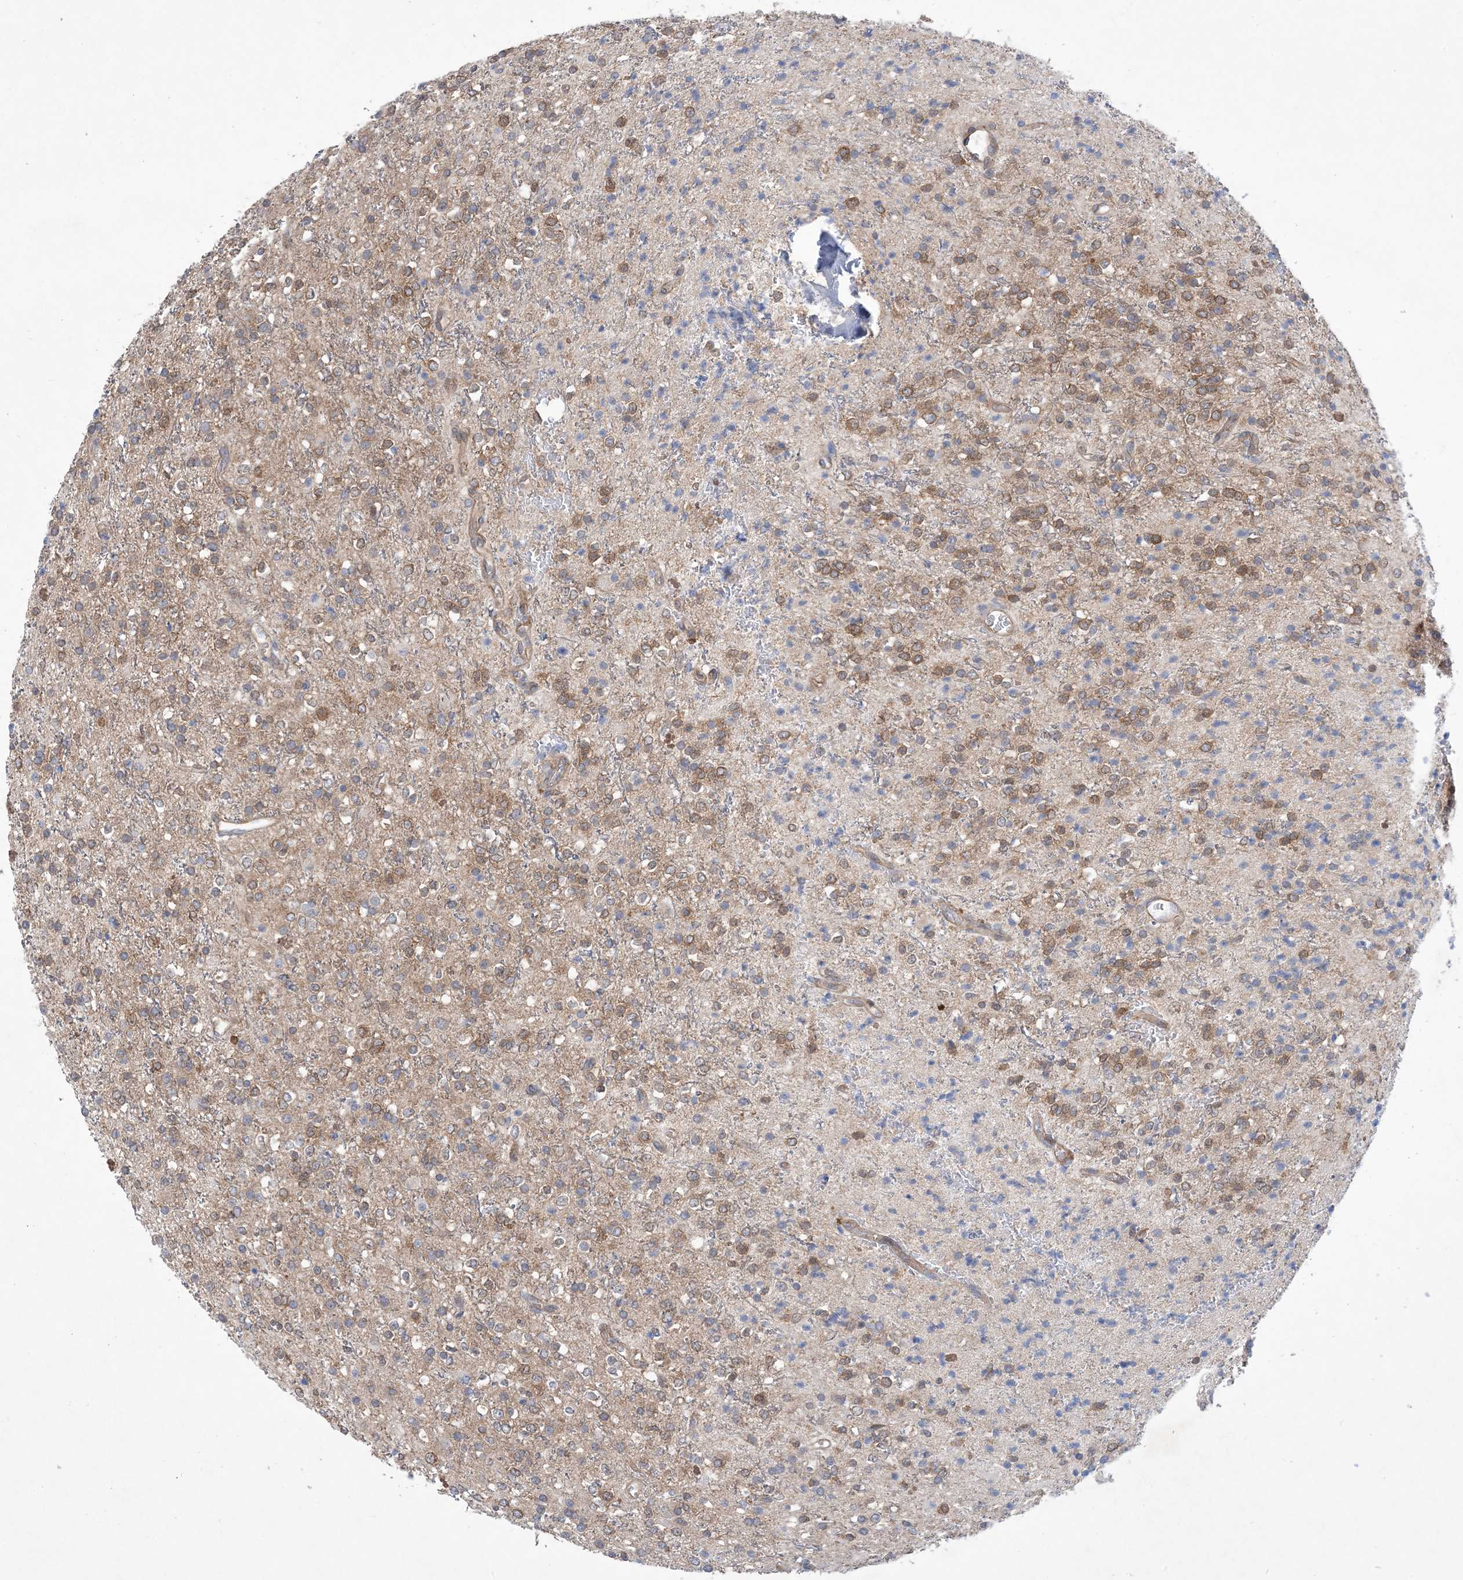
{"staining": {"intensity": "moderate", "quantity": "25%-75%", "location": "cytoplasmic/membranous"}, "tissue": "glioma", "cell_type": "Tumor cells", "image_type": "cancer", "snomed": [{"axis": "morphology", "description": "Glioma, malignant, High grade"}, {"axis": "topography", "description": "Brain"}], "caption": "Immunohistochemical staining of human glioma exhibits medium levels of moderate cytoplasmic/membranous staining in about 25%-75% of tumor cells.", "gene": "EHBP1", "patient": {"sex": "male", "age": 34}}